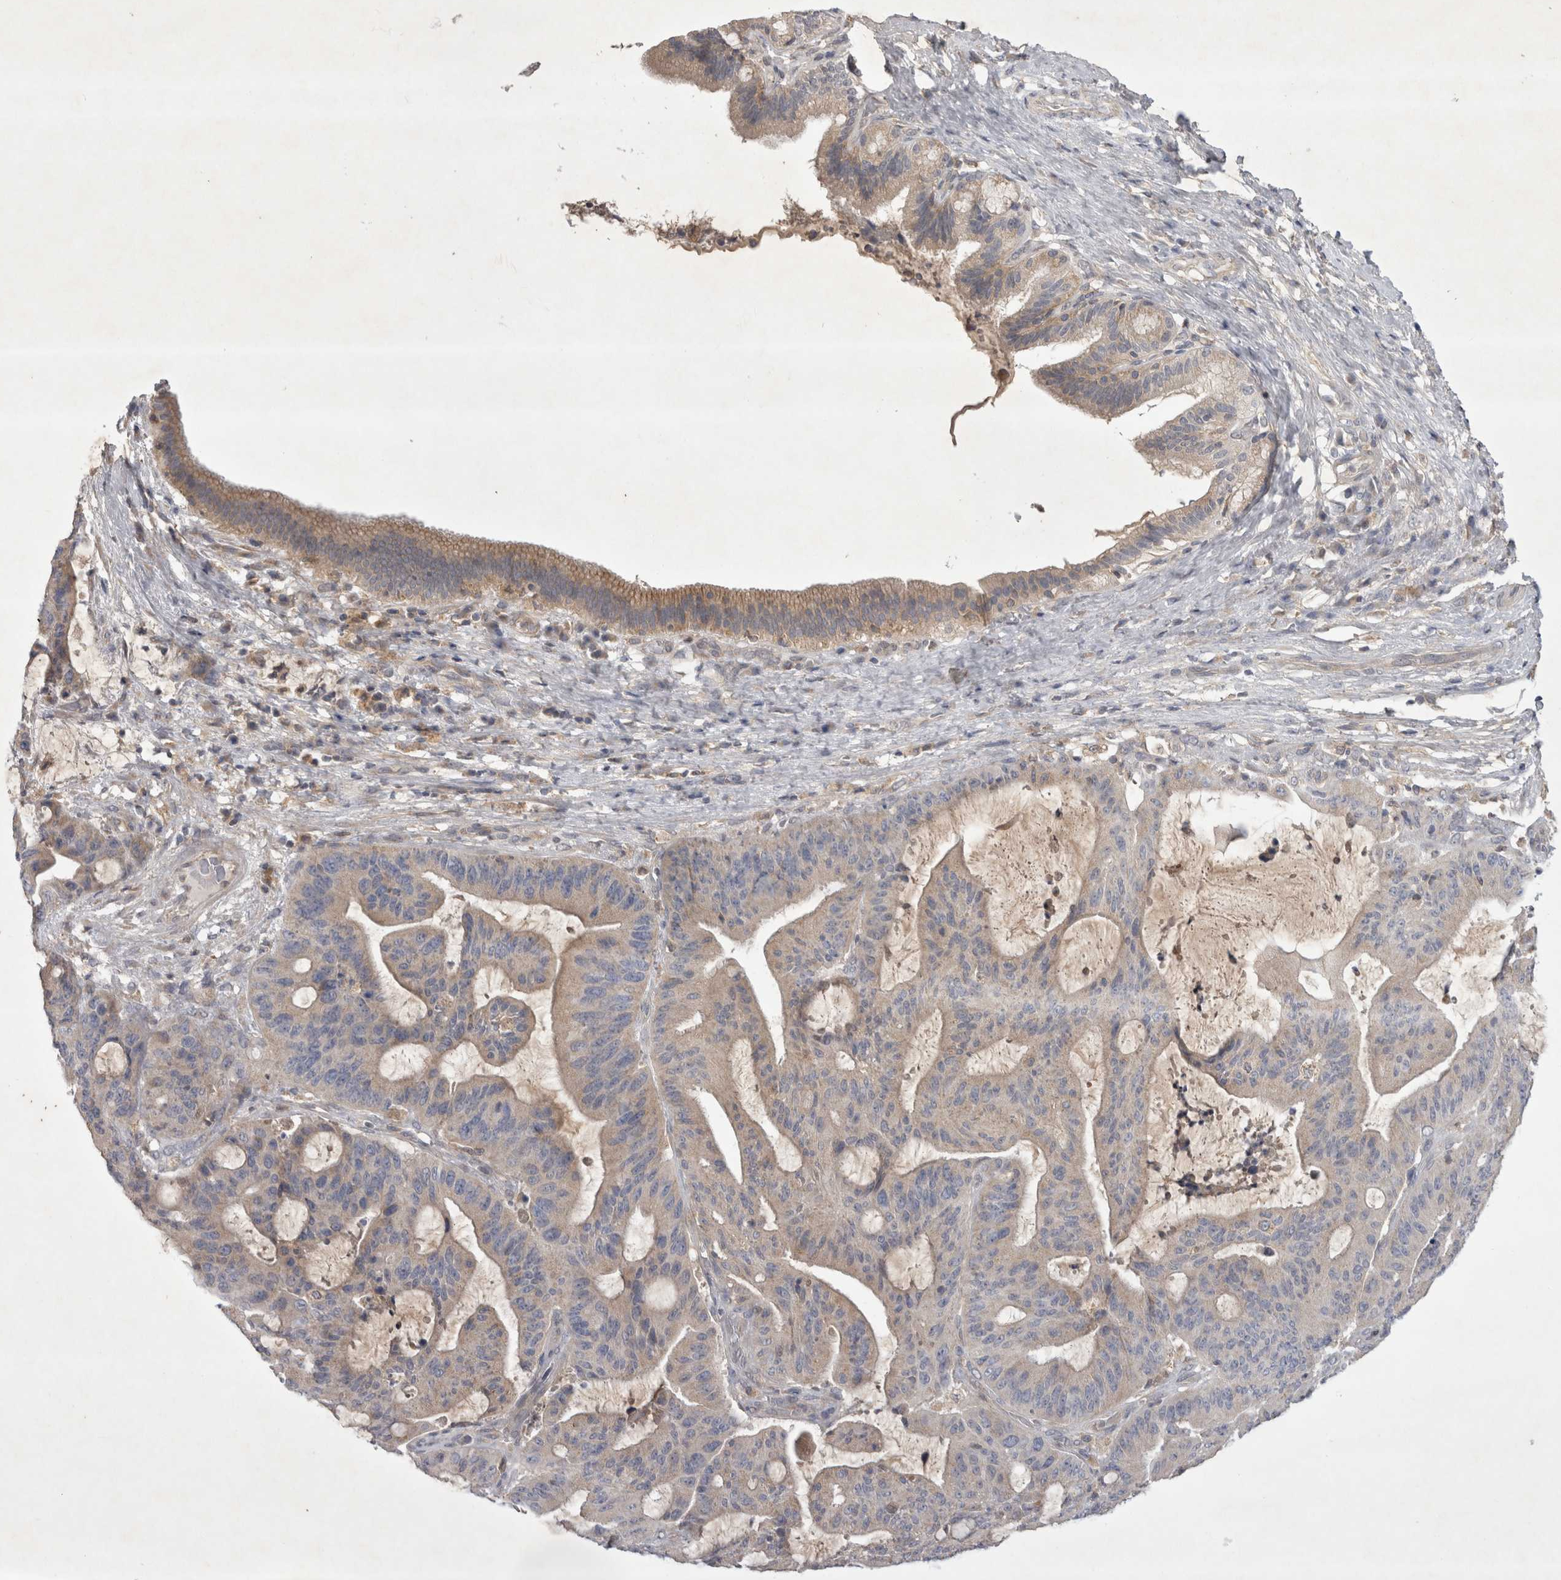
{"staining": {"intensity": "weak", "quantity": ">75%", "location": "cytoplasmic/membranous"}, "tissue": "liver cancer", "cell_type": "Tumor cells", "image_type": "cancer", "snomed": [{"axis": "morphology", "description": "Normal tissue, NOS"}, {"axis": "morphology", "description": "Cholangiocarcinoma"}, {"axis": "topography", "description": "Liver"}, {"axis": "topography", "description": "Peripheral nerve tissue"}], "caption": "Approximately >75% of tumor cells in human liver cancer (cholangiocarcinoma) show weak cytoplasmic/membranous protein staining as visualized by brown immunohistochemical staining.", "gene": "SRD5A3", "patient": {"sex": "female", "age": 73}}